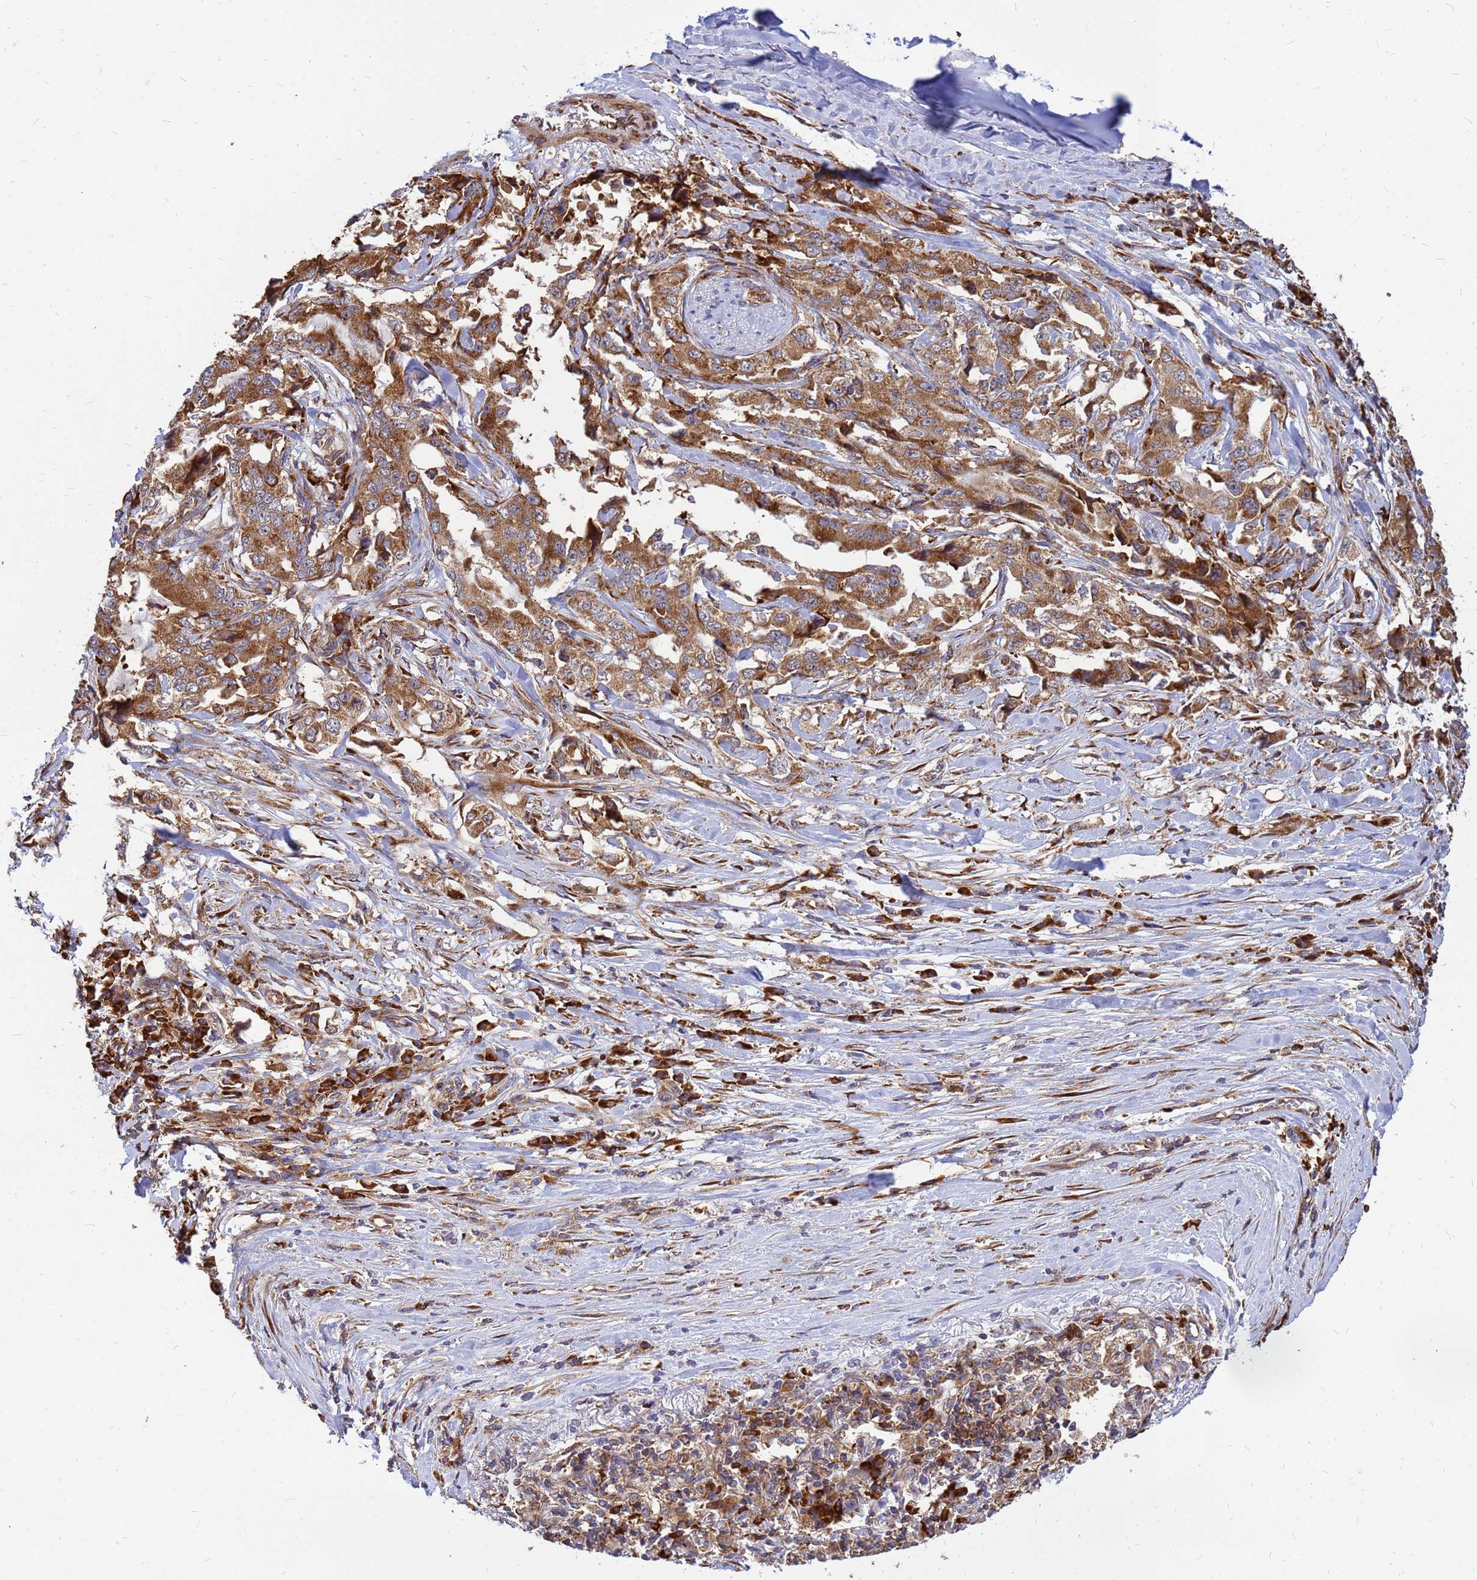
{"staining": {"intensity": "moderate", "quantity": ">75%", "location": "cytoplasmic/membranous"}, "tissue": "lung cancer", "cell_type": "Tumor cells", "image_type": "cancer", "snomed": [{"axis": "morphology", "description": "Adenocarcinoma, NOS"}, {"axis": "topography", "description": "Lung"}], "caption": "Human lung cancer stained for a protein (brown) displays moderate cytoplasmic/membranous positive positivity in about >75% of tumor cells.", "gene": "RPL8", "patient": {"sex": "female", "age": 51}}